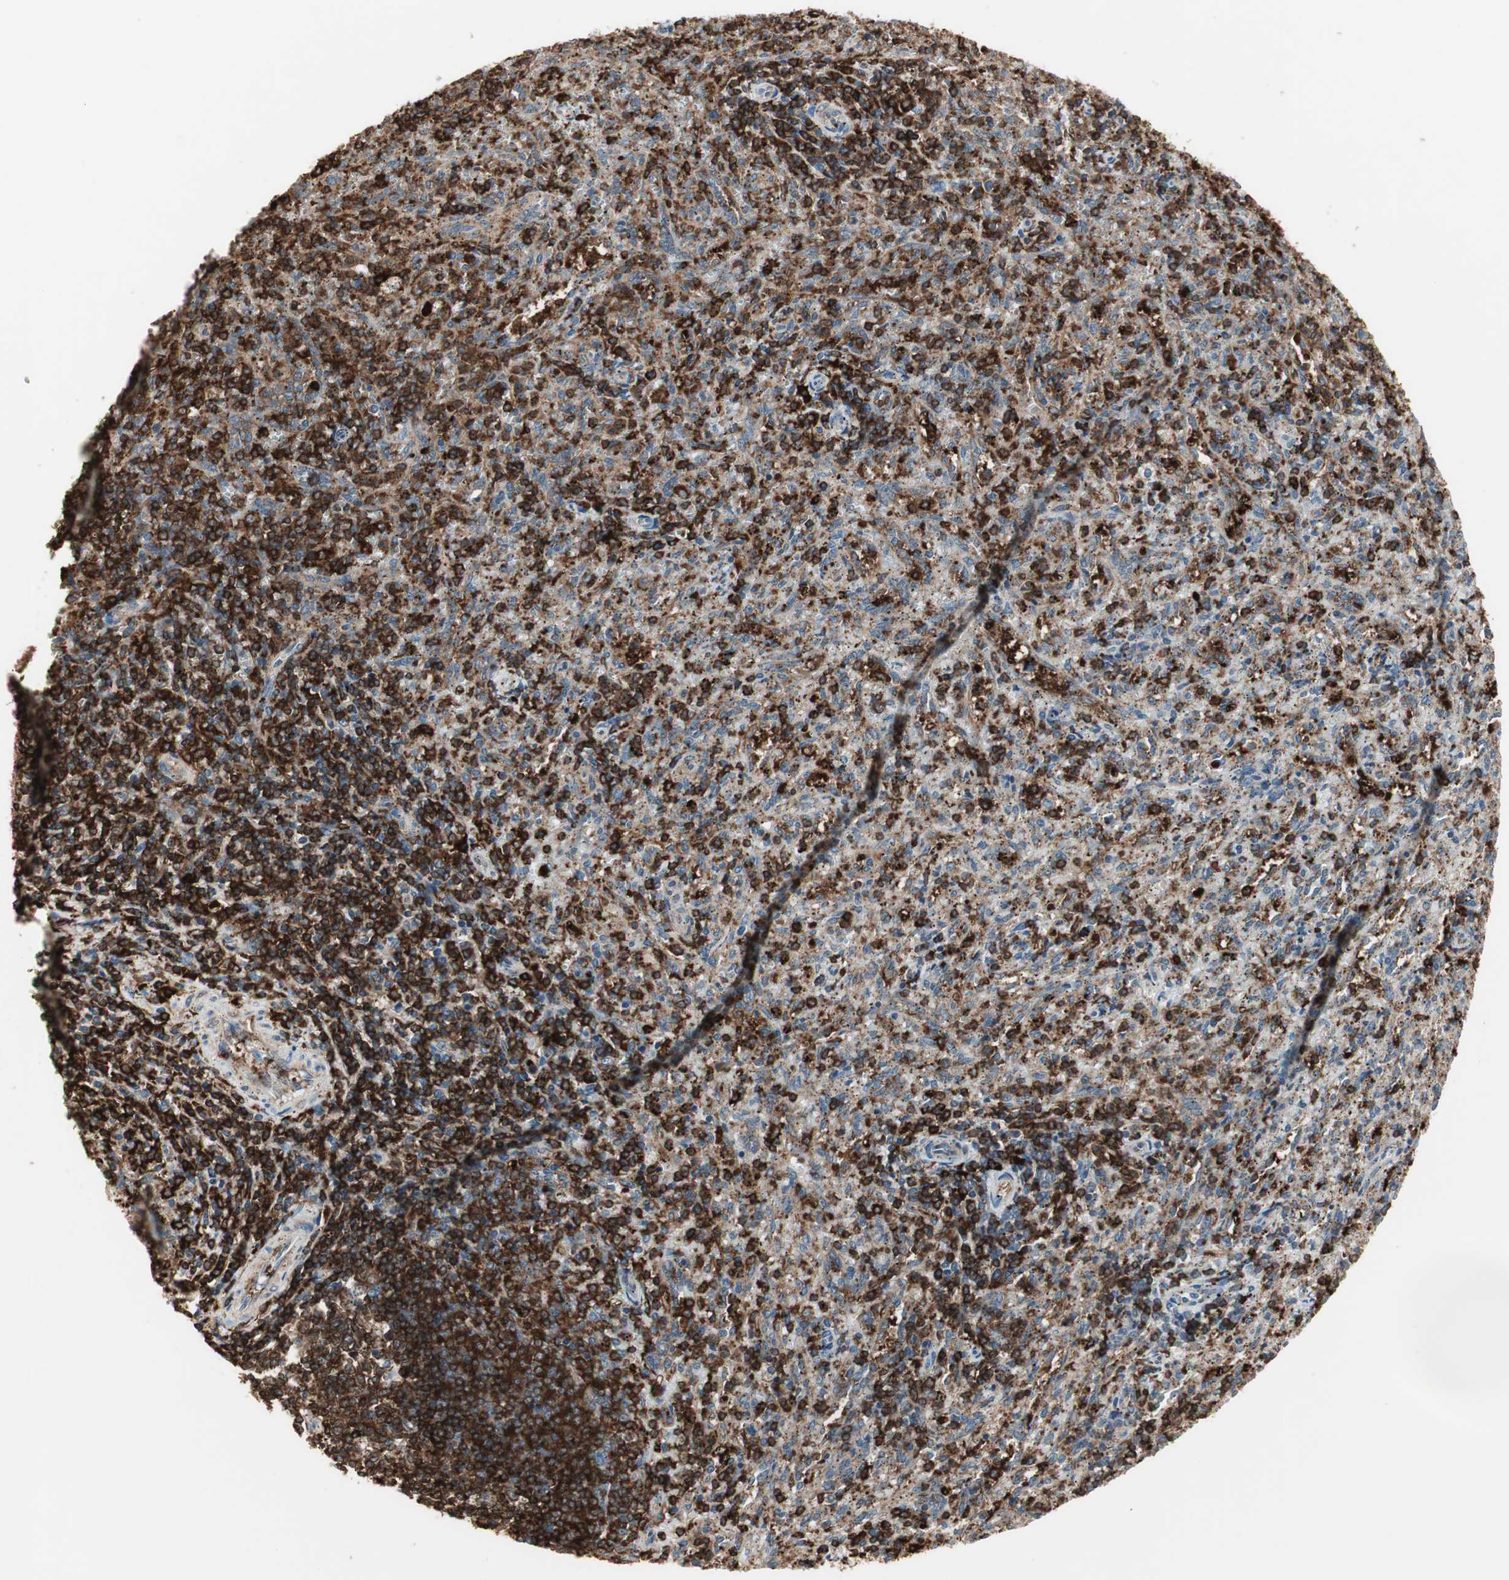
{"staining": {"intensity": "strong", "quantity": "25%-75%", "location": "cytoplasmic/membranous"}, "tissue": "spleen", "cell_type": "Cells in red pulp", "image_type": "normal", "snomed": [{"axis": "morphology", "description": "Normal tissue, NOS"}, {"axis": "topography", "description": "Spleen"}], "caption": "A brown stain labels strong cytoplasmic/membranous staining of a protein in cells in red pulp of benign human spleen. (Brightfield microscopy of DAB IHC at high magnification).", "gene": "MMP3", "patient": {"sex": "female", "age": 10}}